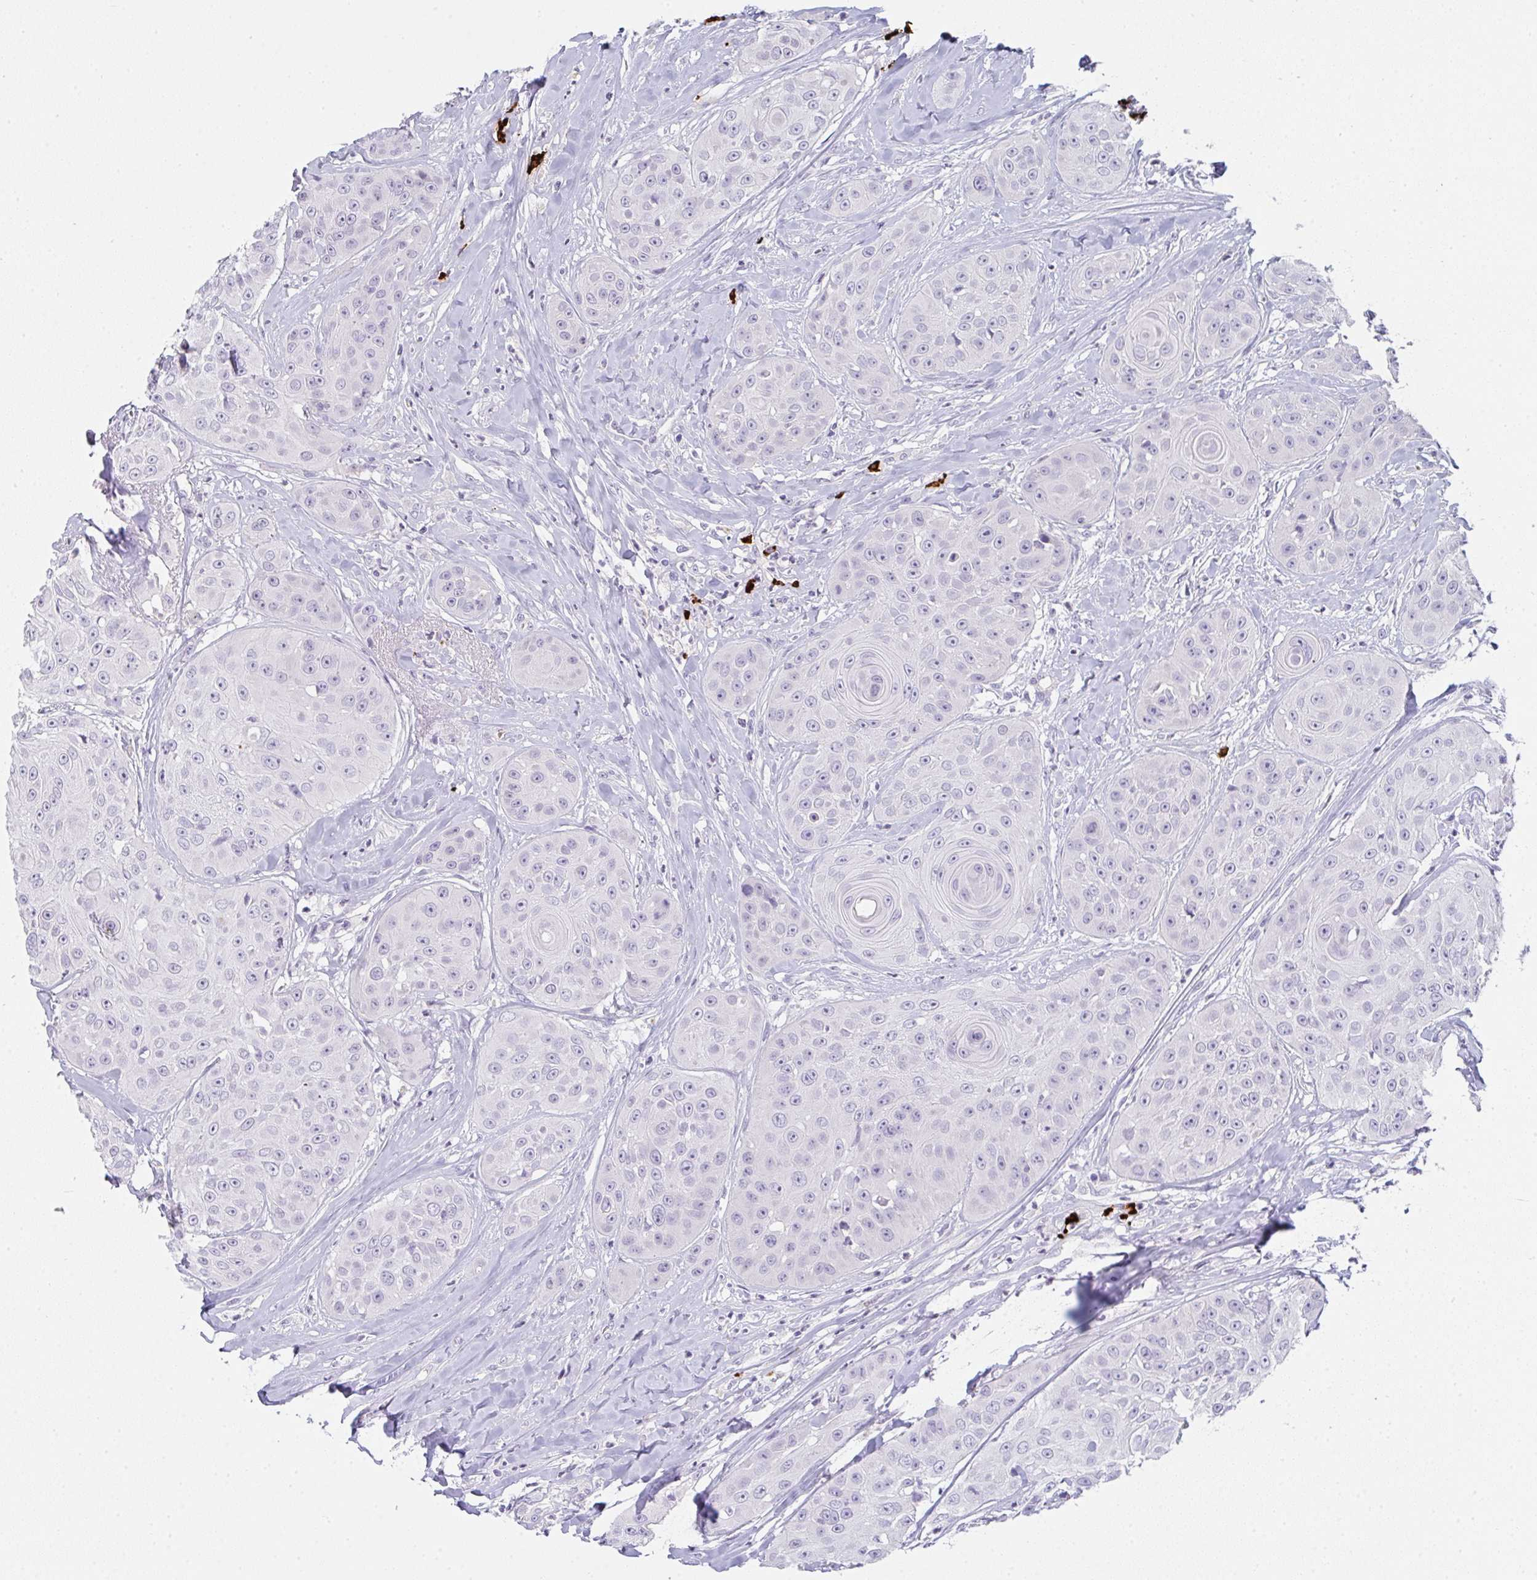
{"staining": {"intensity": "negative", "quantity": "none", "location": "none"}, "tissue": "head and neck cancer", "cell_type": "Tumor cells", "image_type": "cancer", "snomed": [{"axis": "morphology", "description": "Squamous cell carcinoma, NOS"}, {"axis": "topography", "description": "Head-Neck"}], "caption": "Immunohistochemistry (IHC) image of neoplastic tissue: human head and neck squamous cell carcinoma stained with DAB demonstrates no significant protein staining in tumor cells. The staining is performed using DAB brown chromogen with nuclei counter-stained in using hematoxylin.", "gene": "CACNA1S", "patient": {"sex": "male", "age": 83}}